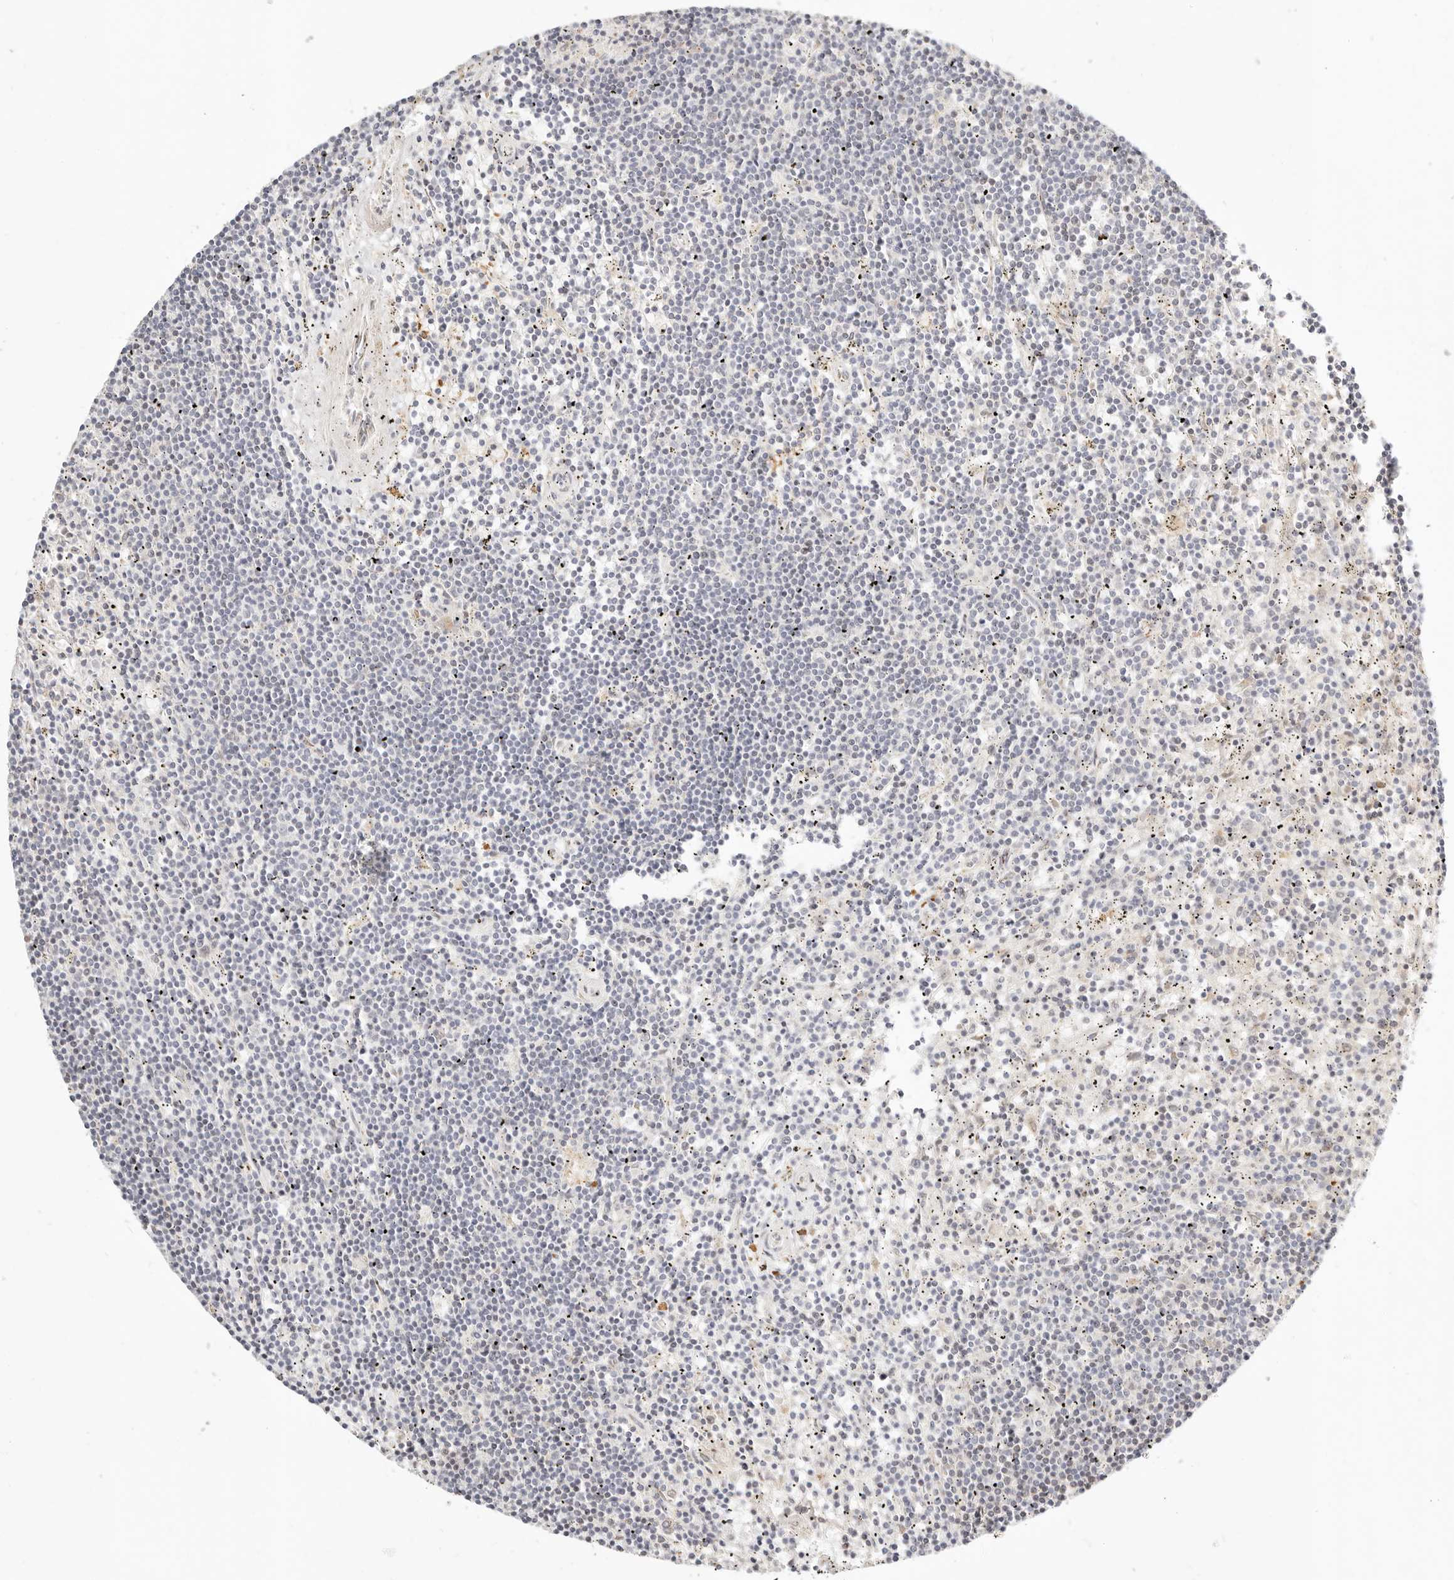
{"staining": {"intensity": "negative", "quantity": "none", "location": "none"}, "tissue": "lymphoma", "cell_type": "Tumor cells", "image_type": "cancer", "snomed": [{"axis": "morphology", "description": "Malignant lymphoma, non-Hodgkin's type, Low grade"}, {"axis": "topography", "description": "Spleen"}], "caption": "This is an immunohistochemistry image of low-grade malignant lymphoma, non-Hodgkin's type. There is no positivity in tumor cells.", "gene": "FAM20B", "patient": {"sex": "male", "age": 76}}